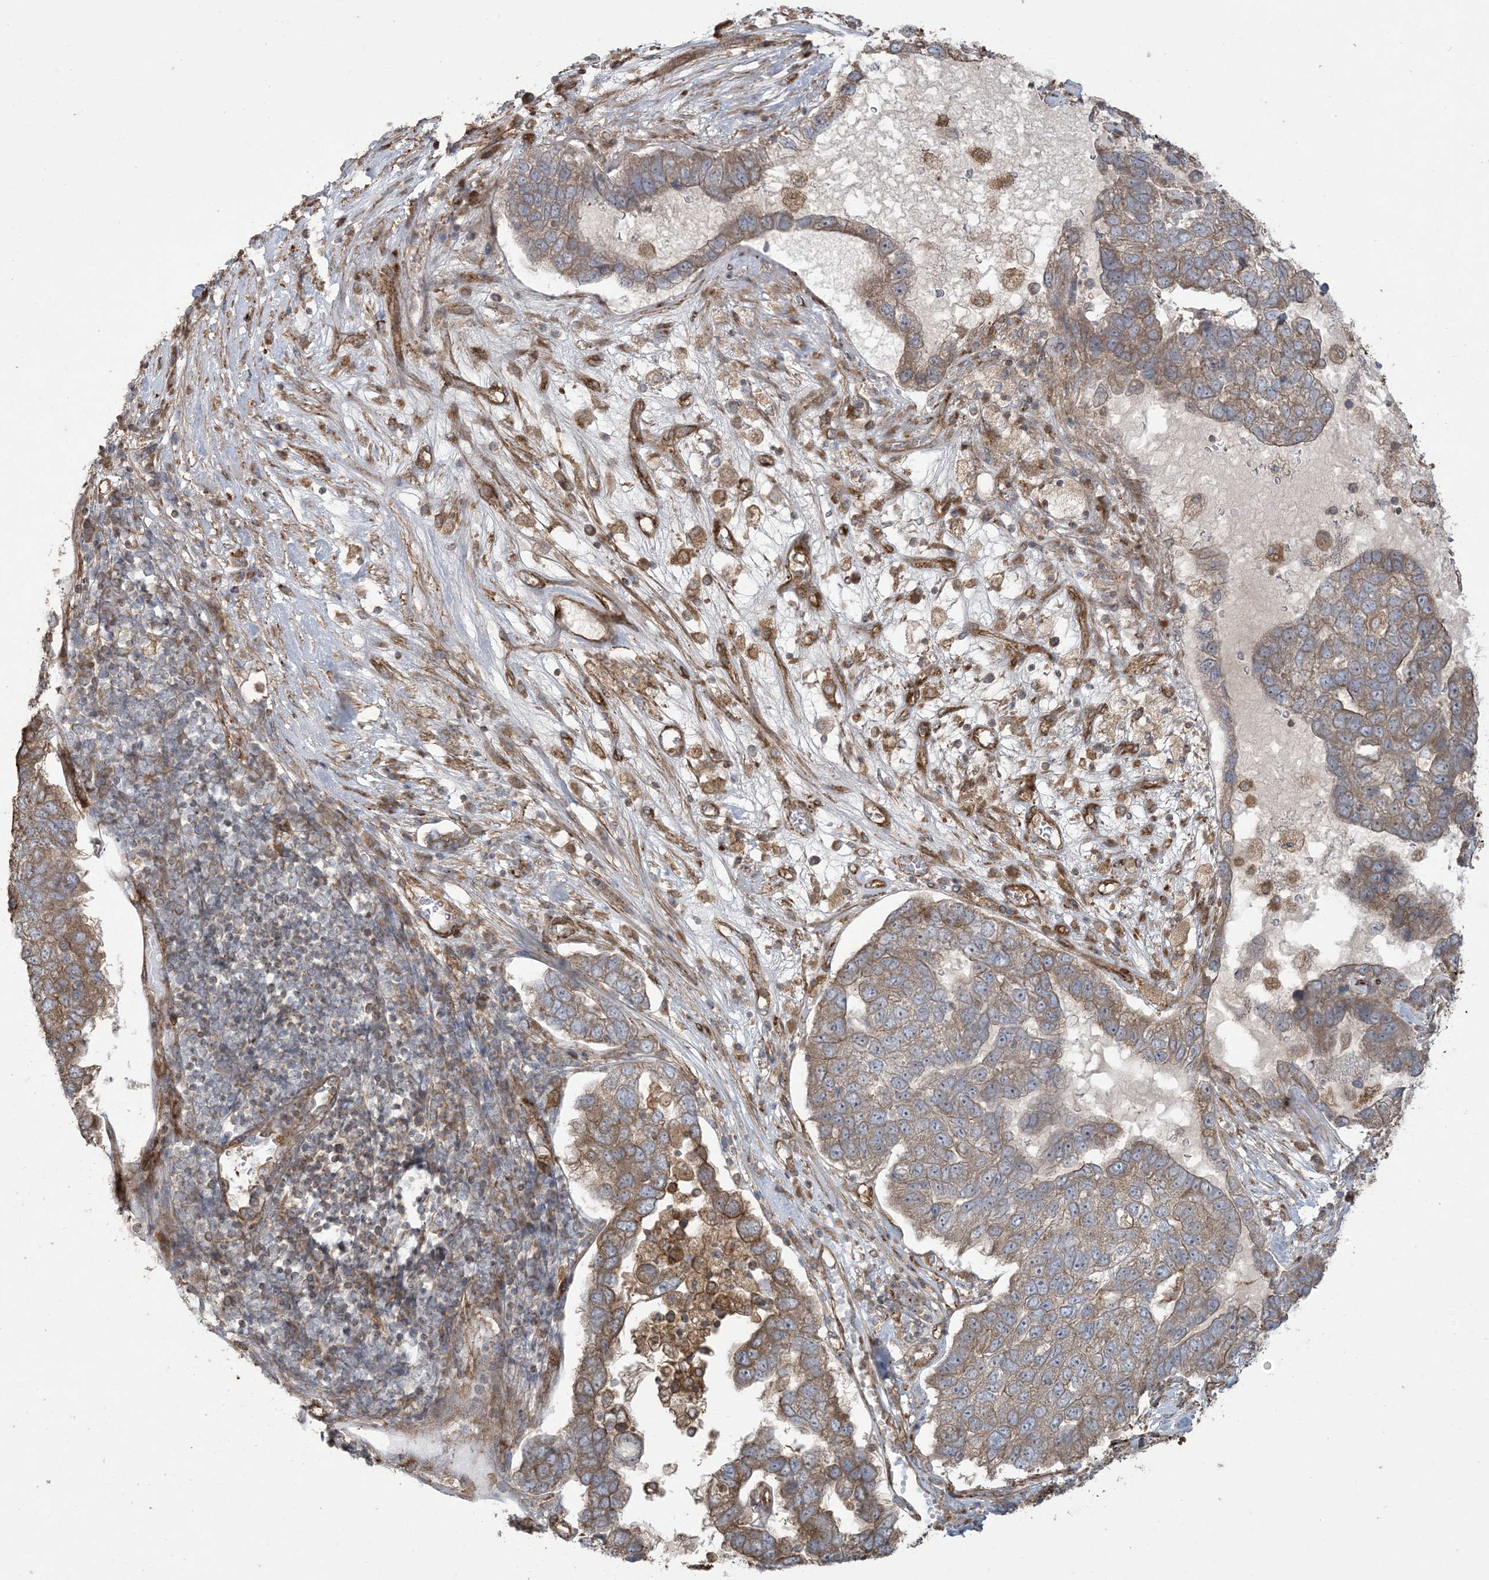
{"staining": {"intensity": "moderate", "quantity": "25%-75%", "location": "cytoplasmic/membranous"}, "tissue": "pancreatic cancer", "cell_type": "Tumor cells", "image_type": "cancer", "snomed": [{"axis": "morphology", "description": "Adenocarcinoma, NOS"}, {"axis": "topography", "description": "Pancreas"}], "caption": "Moderate cytoplasmic/membranous staining is appreciated in about 25%-75% of tumor cells in adenocarcinoma (pancreatic). The staining was performed using DAB, with brown indicating positive protein expression. Nuclei are stained blue with hematoxylin.", "gene": "KLHL18", "patient": {"sex": "female", "age": 61}}